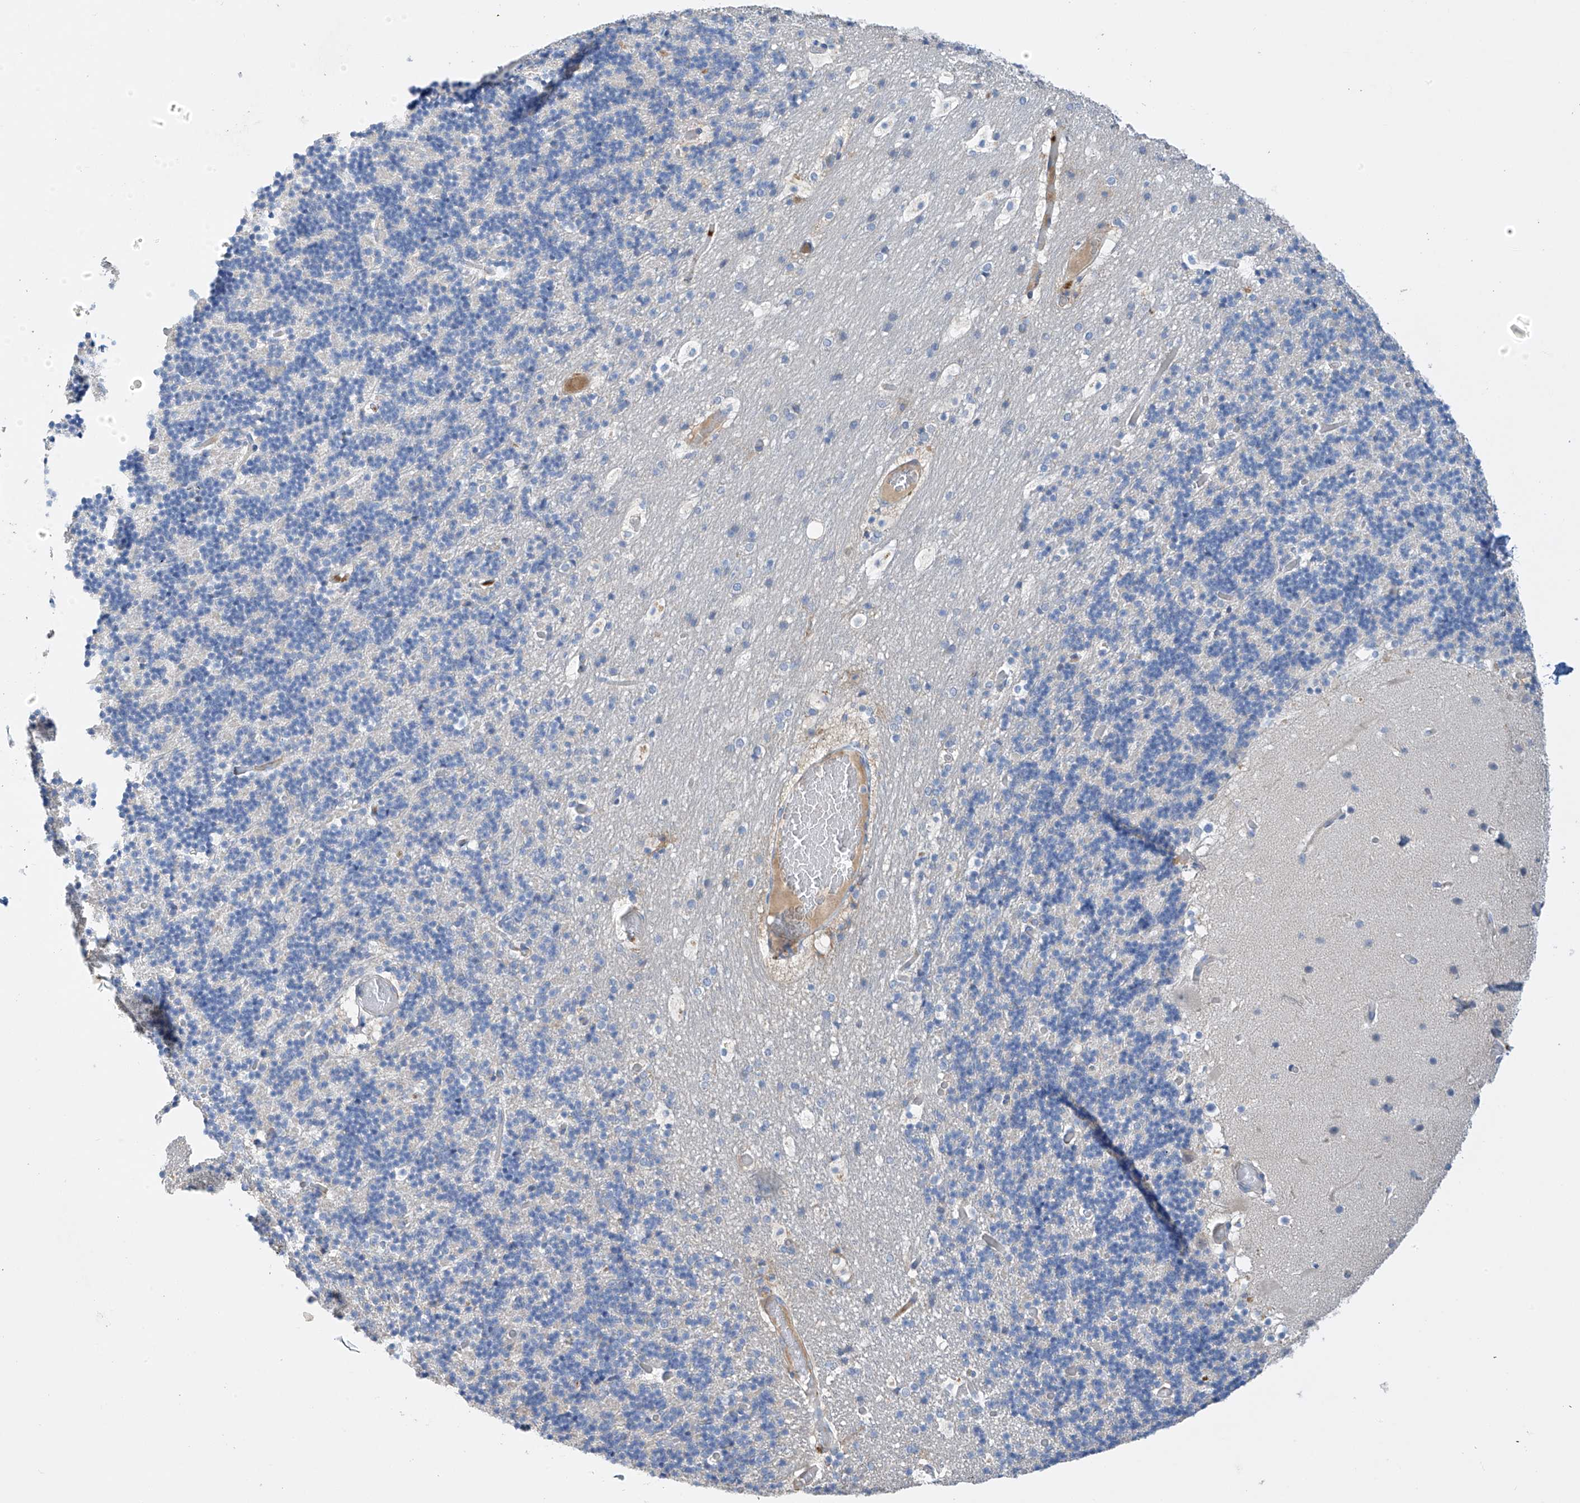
{"staining": {"intensity": "negative", "quantity": "none", "location": "none"}, "tissue": "cerebellum", "cell_type": "Cells in granular layer", "image_type": "normal", "snomed": [{"axis": "morphology", "description": "Normal tissue, NOS"}, {"axis": "topography", "description": "Cerebellum"}], "caption": "Cells in granular layer are negative for brown protein staining in unremarkable cerebellum. (Brightfield microscopy of DAB (3,3'-diaminobenzidine) immunohistochemistry at high magnification).", "gene": "PRSS12", "patient": {"sex": "male", "age": 57}}